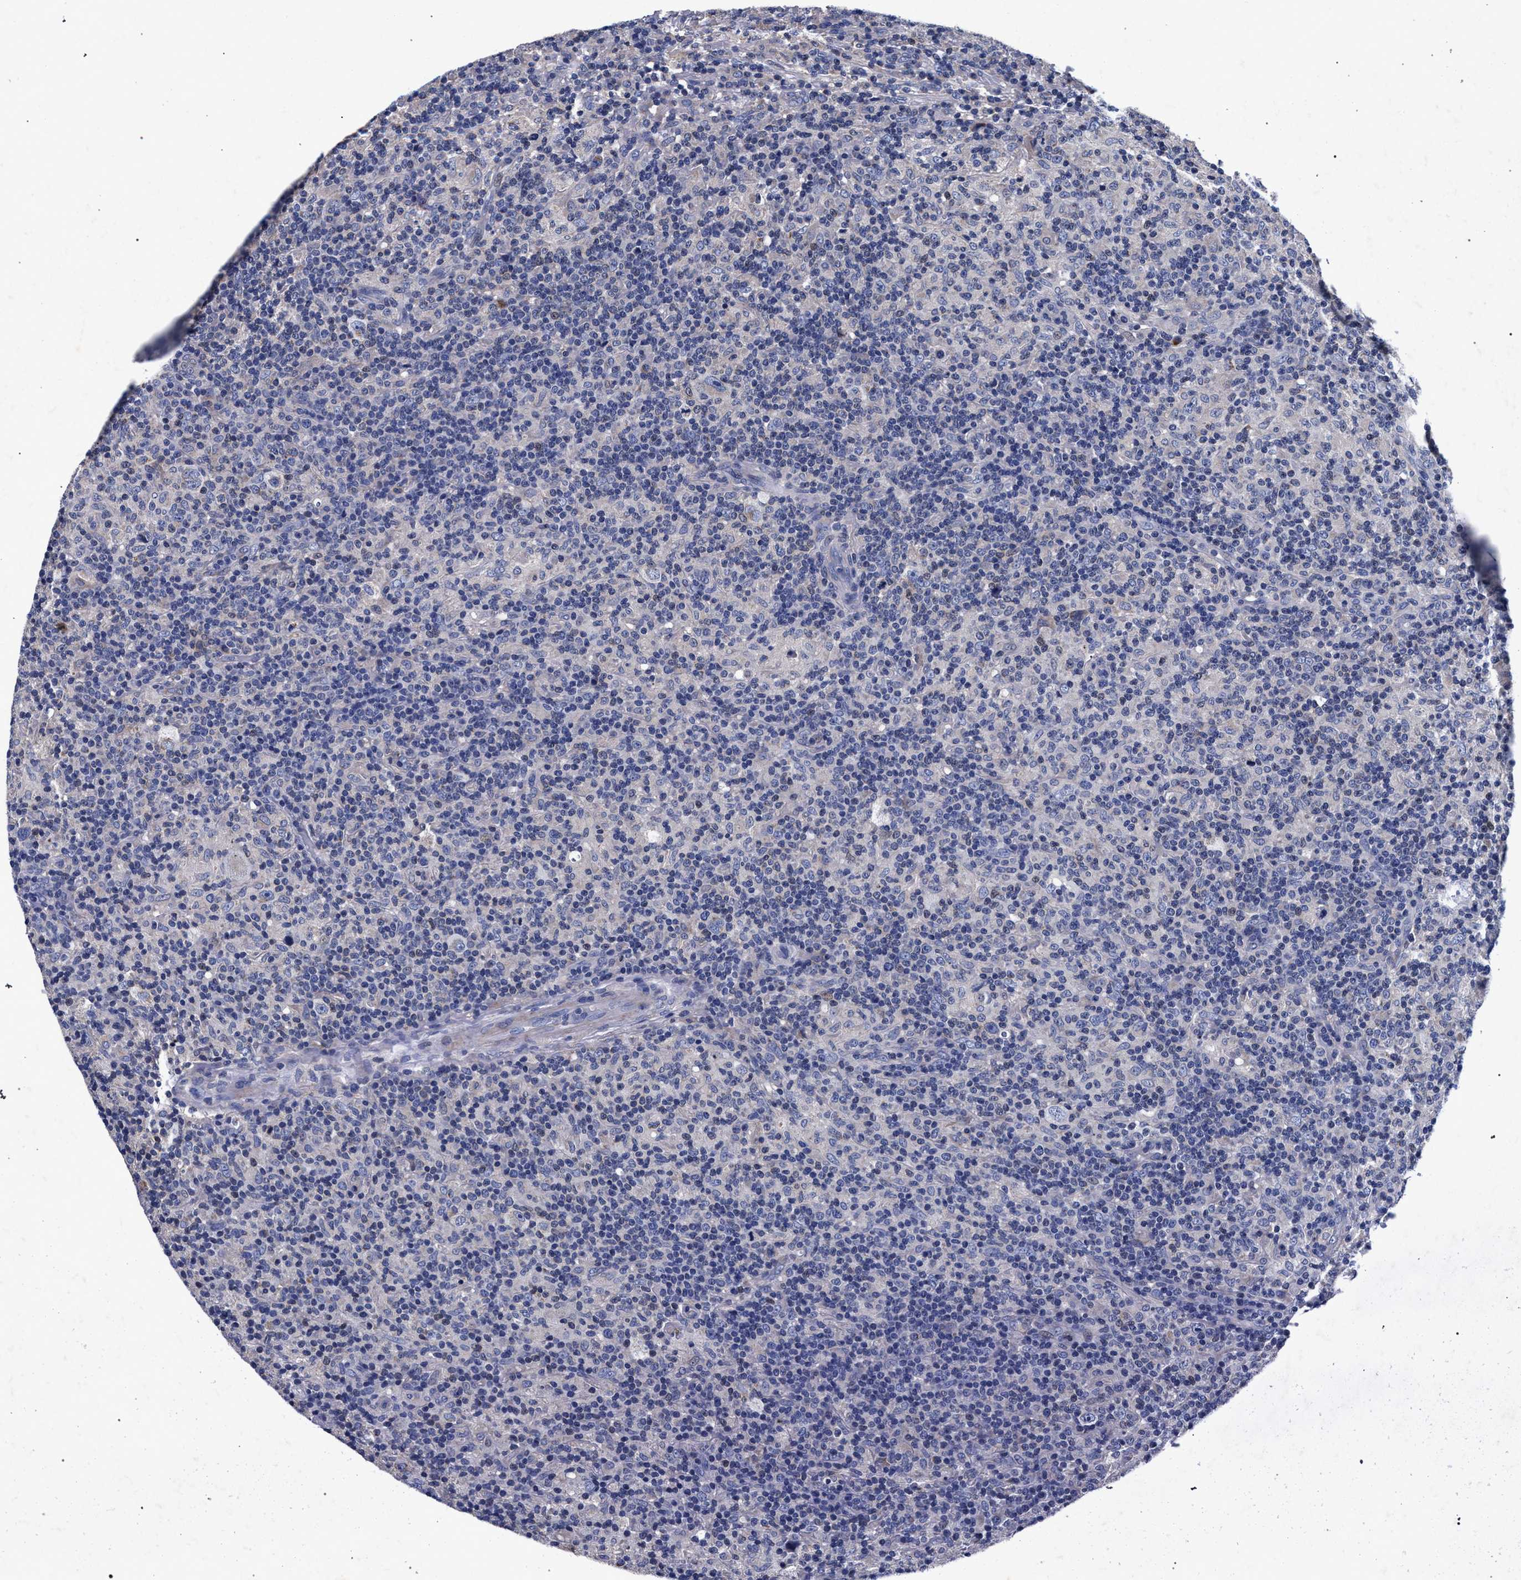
{"staining": {"intensity": "negative", "quantity": "none", "location": "none"}, "tissue": "lymphoma", "cell_type": "Tumor cells", "image_type": "cancer", "snomed": [{"axis": "morphology", "description": "Hodgkin's disease, NOS"}, {"axis": "topography", "description": "Lymph node"}], "caption": "This is an immunohistochemistry (IHC) micrograph of human Hodgkin's disease. There is no positivity in tumor cells.", "gene": "HSD17B14", "patient": {"sex": "male", "age": 70}}